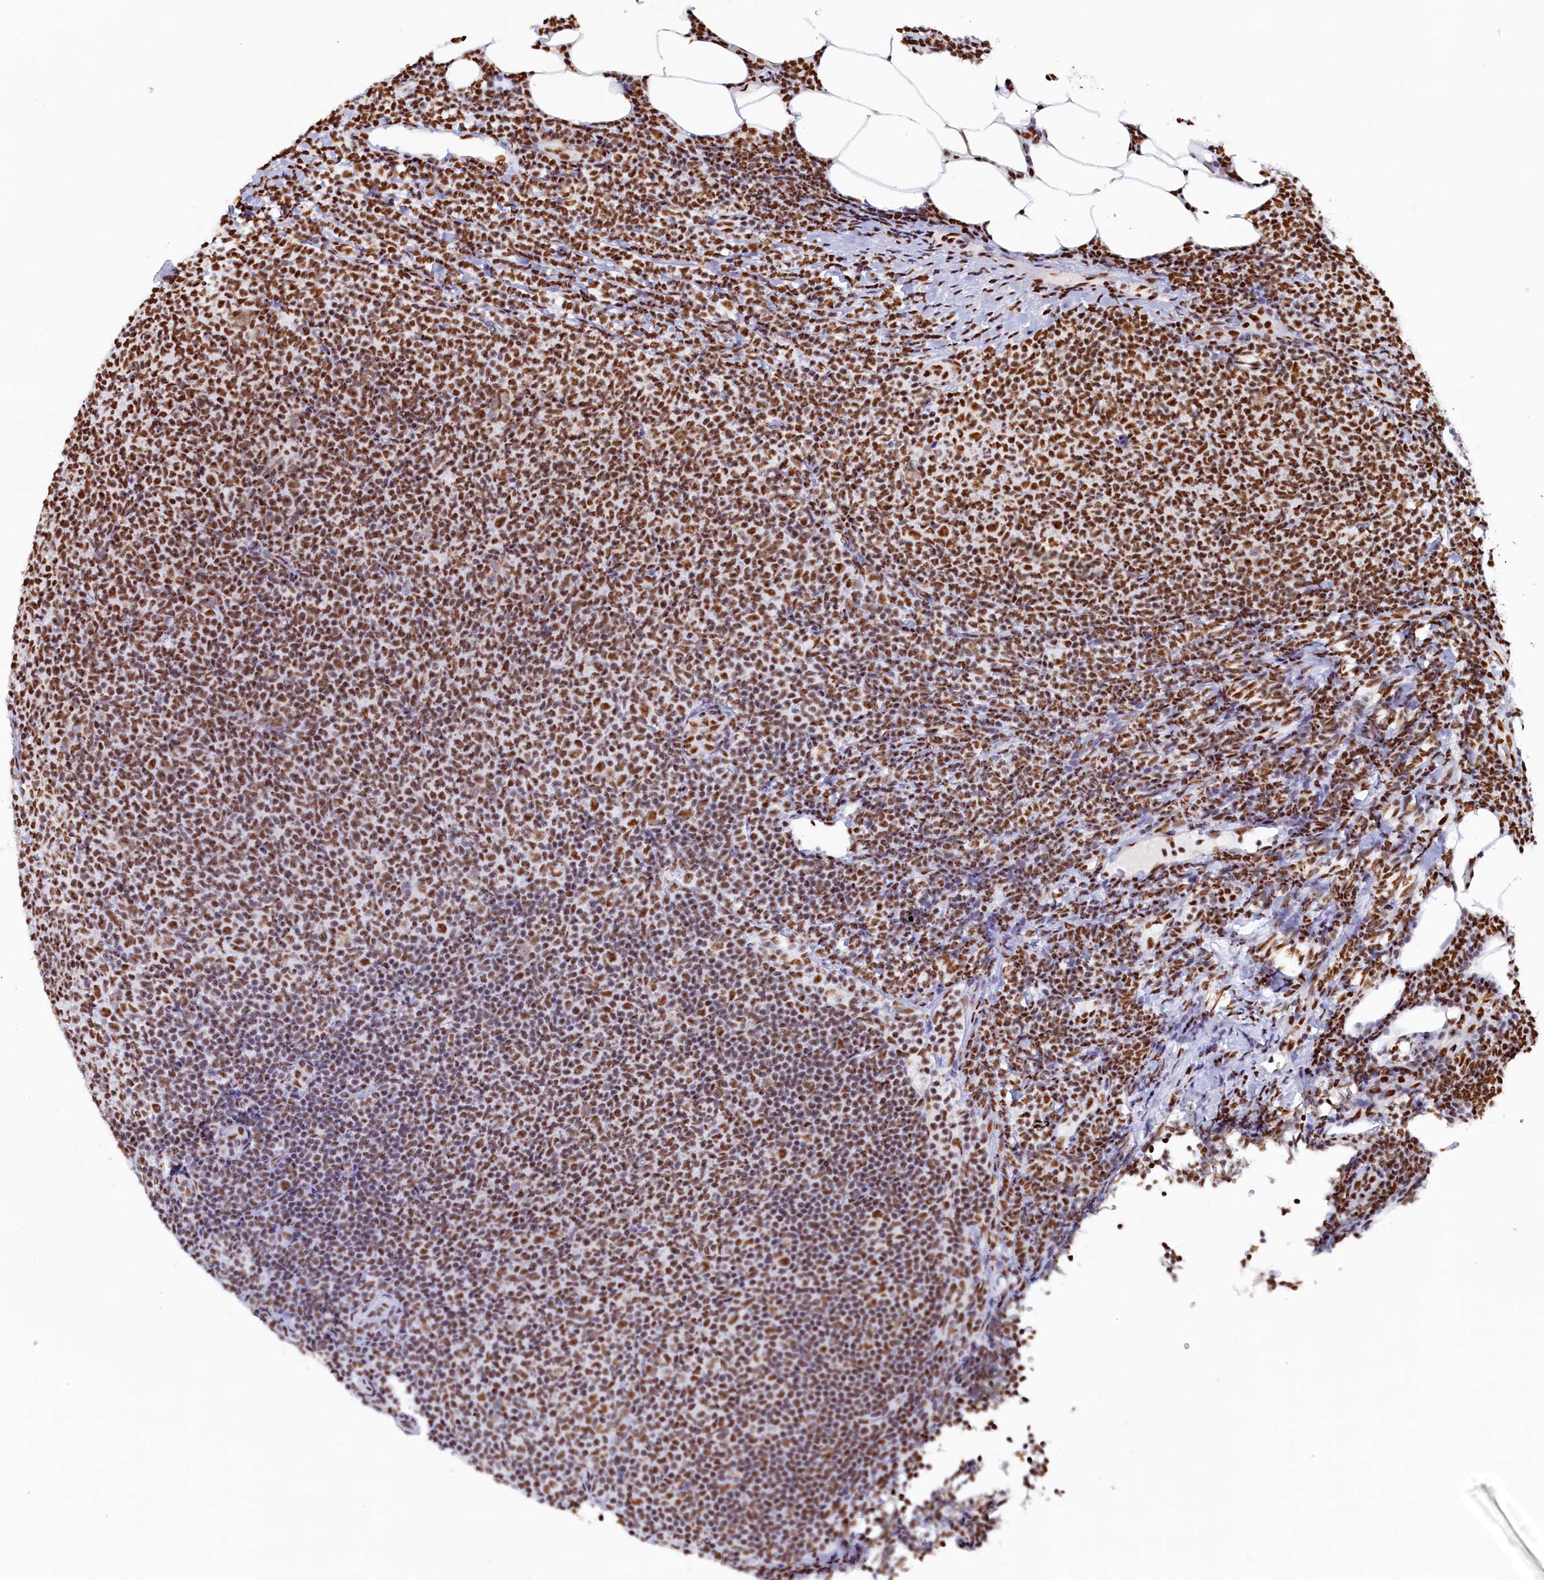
{"staining": {"intensity": "strong", "quantity": ">75%", "location": "nuclear"}, "tissue": "lymphoma", "cell_type": "Tumor cells", "image_type": "cancer", "snomed": [{"axis": "morphology", "description": "Malignant lymphoma, non-Hodgkin's type, Low grade"}, {"axis": "topography", "description": "Lymph node"}], "caption": "A high amount of strong nuclear positivity is appreciated in approximately >75% of tumor cells in lymphoma tissue.", "gene": "MOSPD3", "patient": {"sex": "male", "age": 66}}